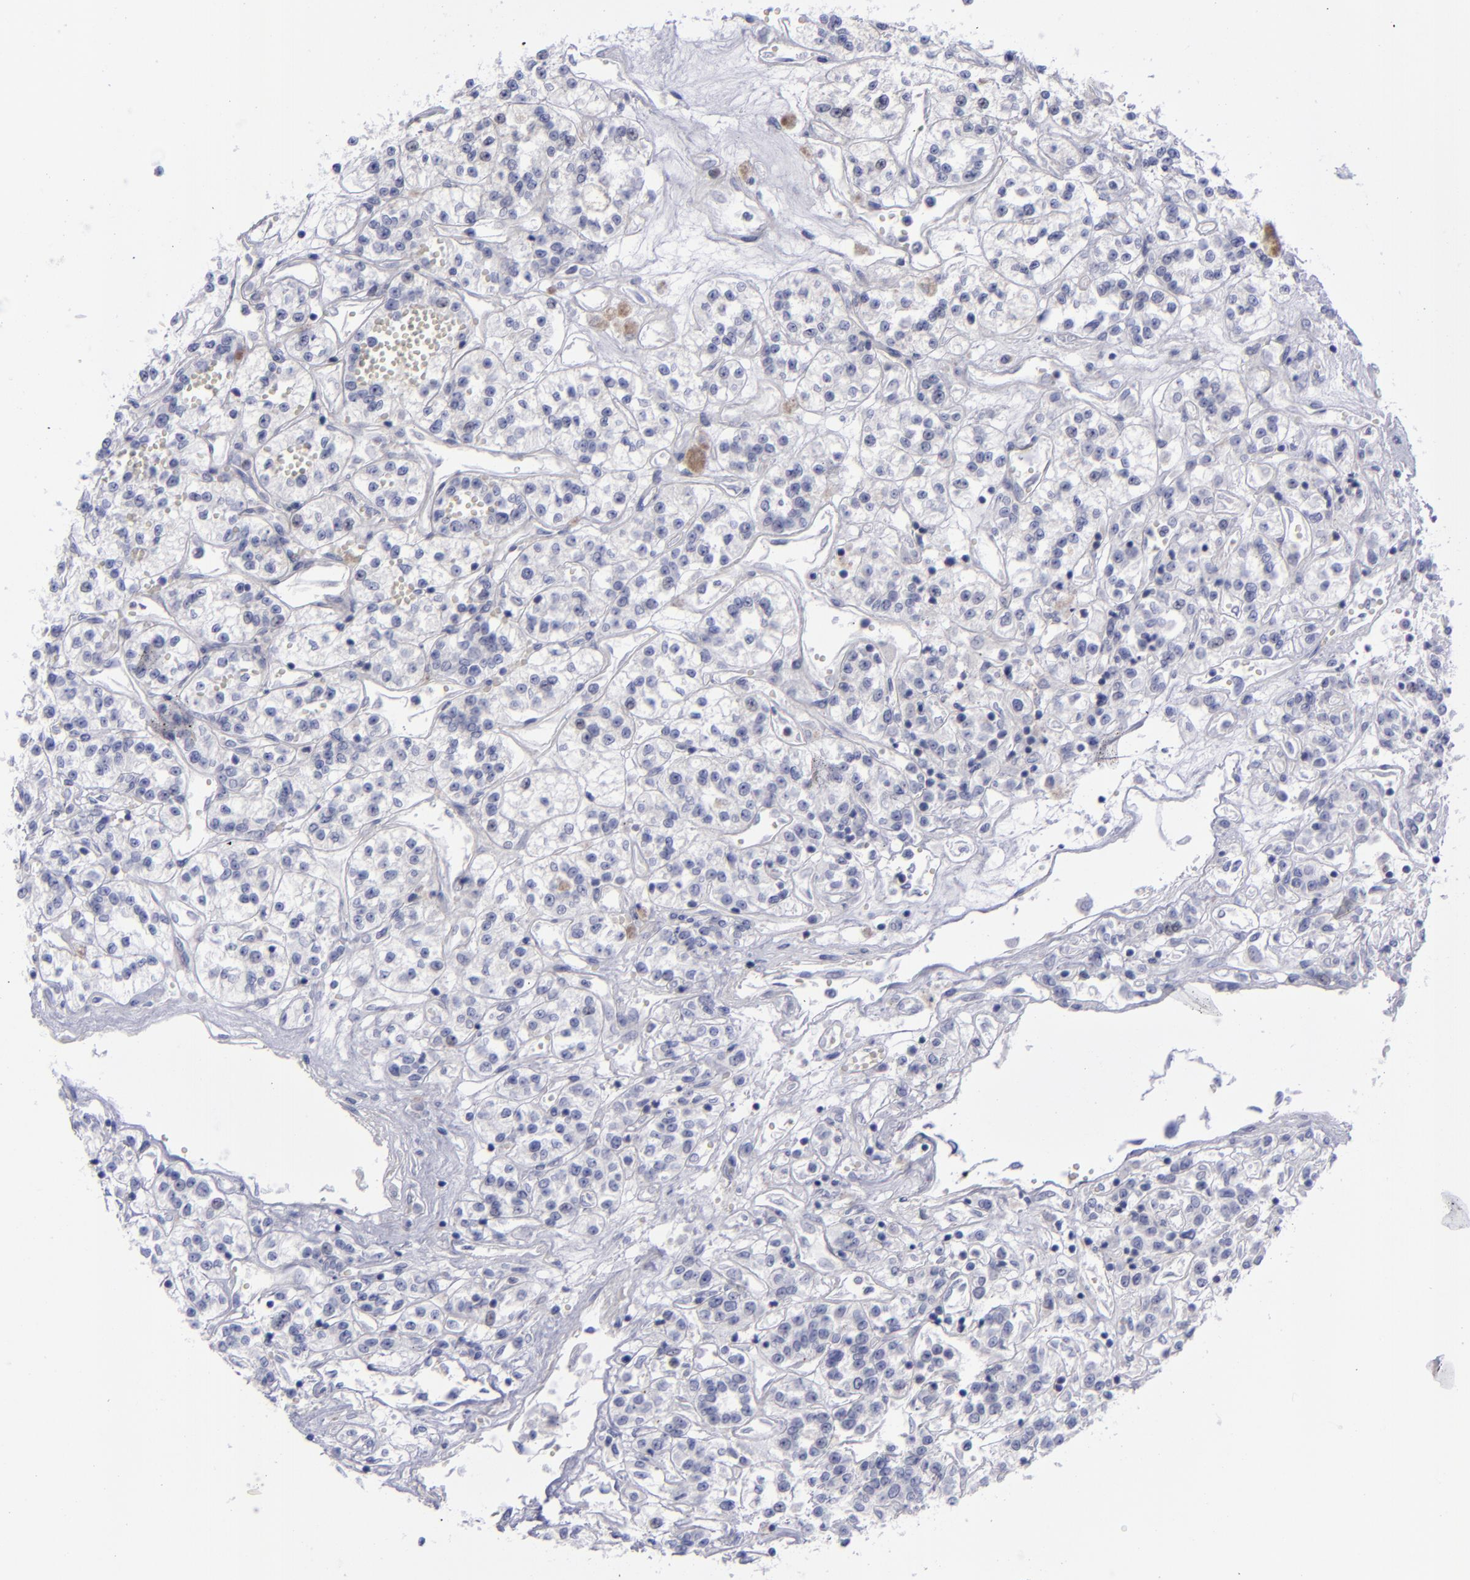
{"staining": {"intensity": "negative", "quantity": "none", "location": "none"}, "tissue": "renal cancer", "cell_type": "Tumor cells", "image_type": "cancer", "snomed": [{"axis": "morphology", "description": "Adenocarcinoma, NOS"}, {"axis": "topography", "description": "Kidney"}], "caption": "Immunohistochemistry photomicrograph of adenocarcinoma (renal) stained for a protein (brown), which exhibits no expression in tumor cells. Nuclei are stained in blue.", "gene": "AURKA", "patient": {"sex": "female", "age": 76}}